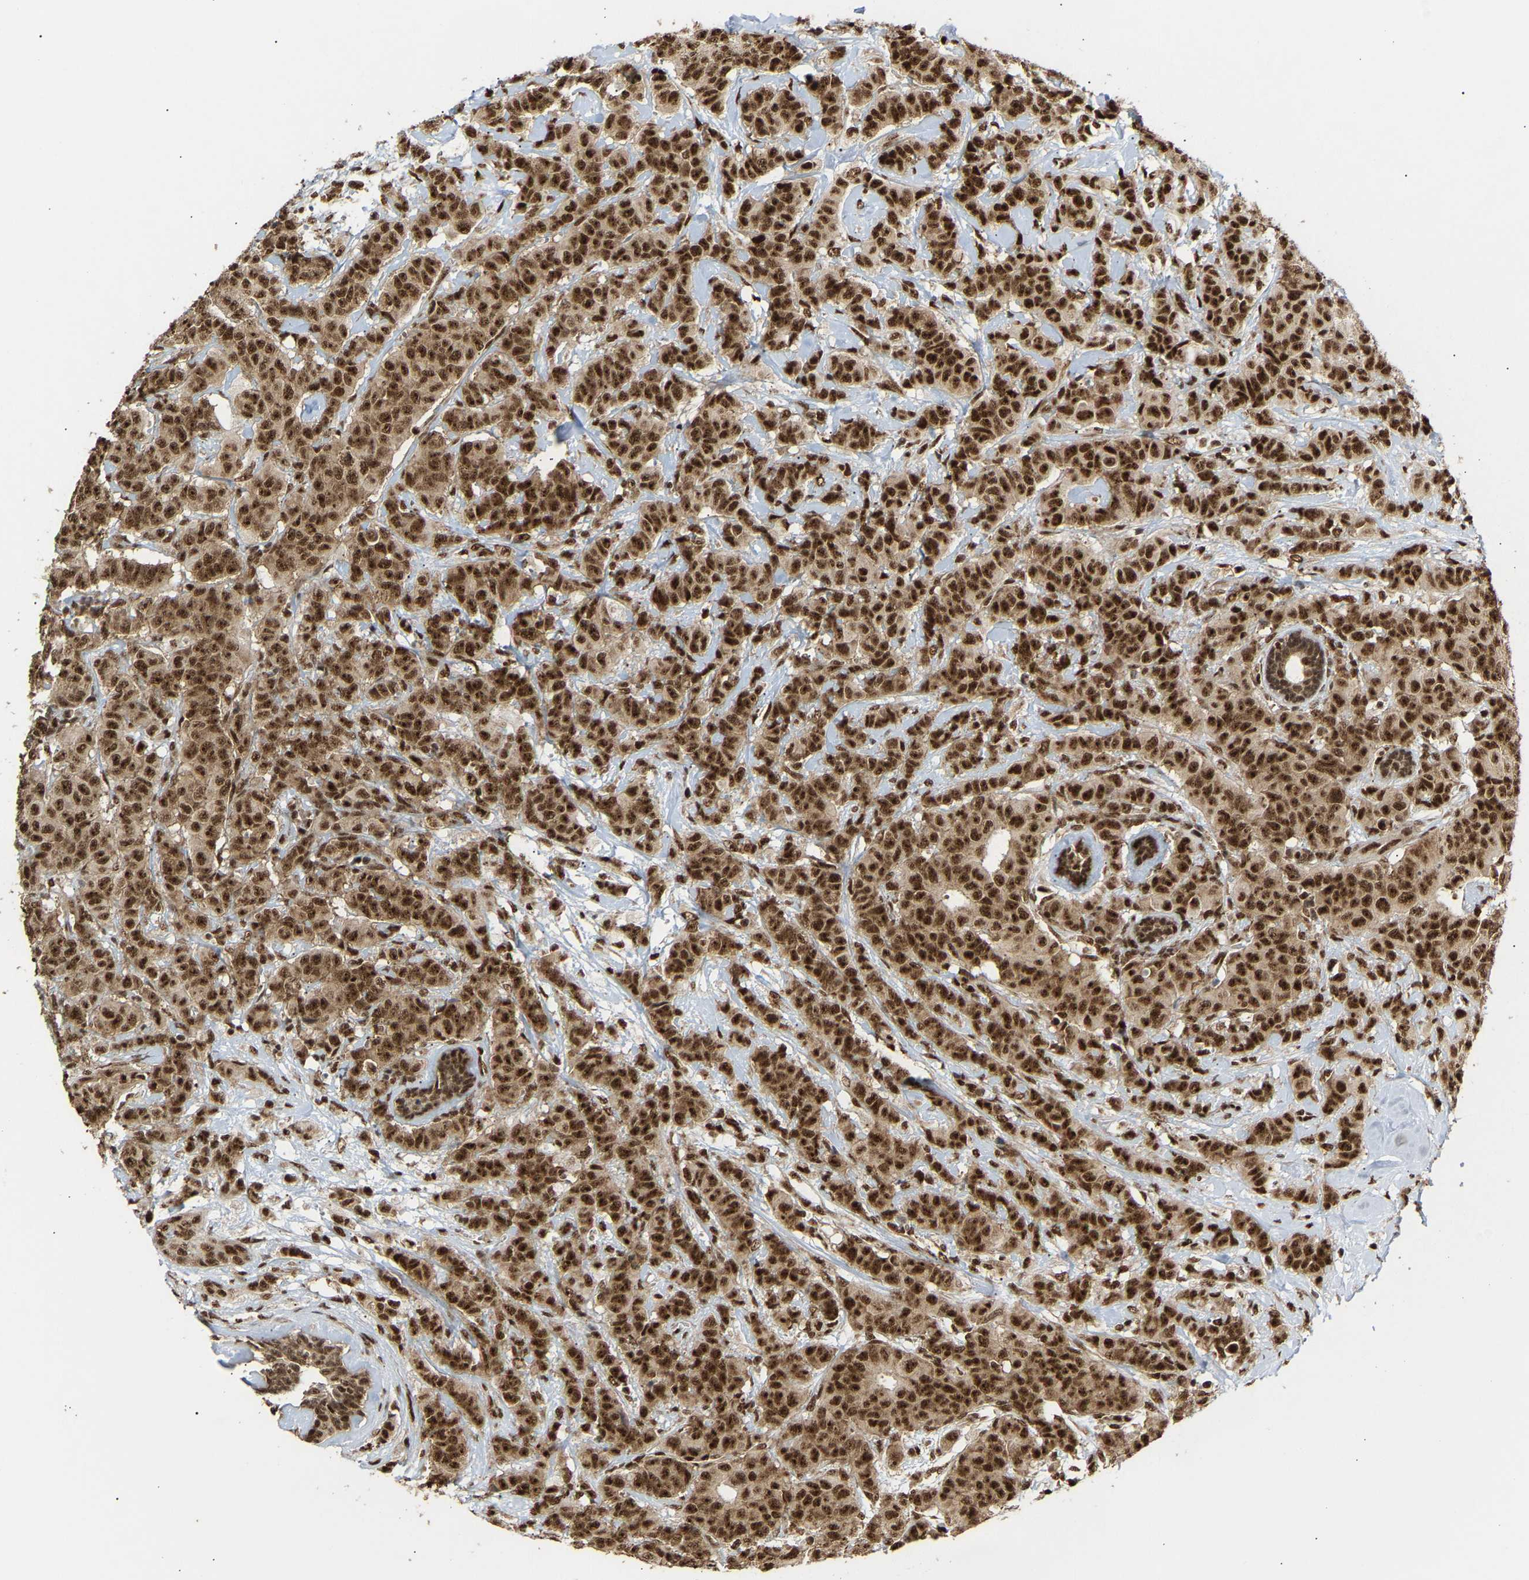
{"staining": {"intensity": "strong", "quantity": ">75%", "location": "cytoplasmic/membranous,nuclear"}, "tissue": "breast cancer", "cell_type": "Tumor cells", "image_type": "cancer", "snomed": [{"axis": "morphology", "description": "Normal tissue, NOS"}, {"axis": "morphology", "description": "Duct carcinoma"}, {"axis": "topography", "description": "Breast"}], "caption": "Tumor cells display strong cytoplasmic/membranous and nuclear expression in about >75% of cells in breast cancer (intraductal carcinoma).", "gene": "ALYREF", "patient": {"sex": "female", "age": 40}}